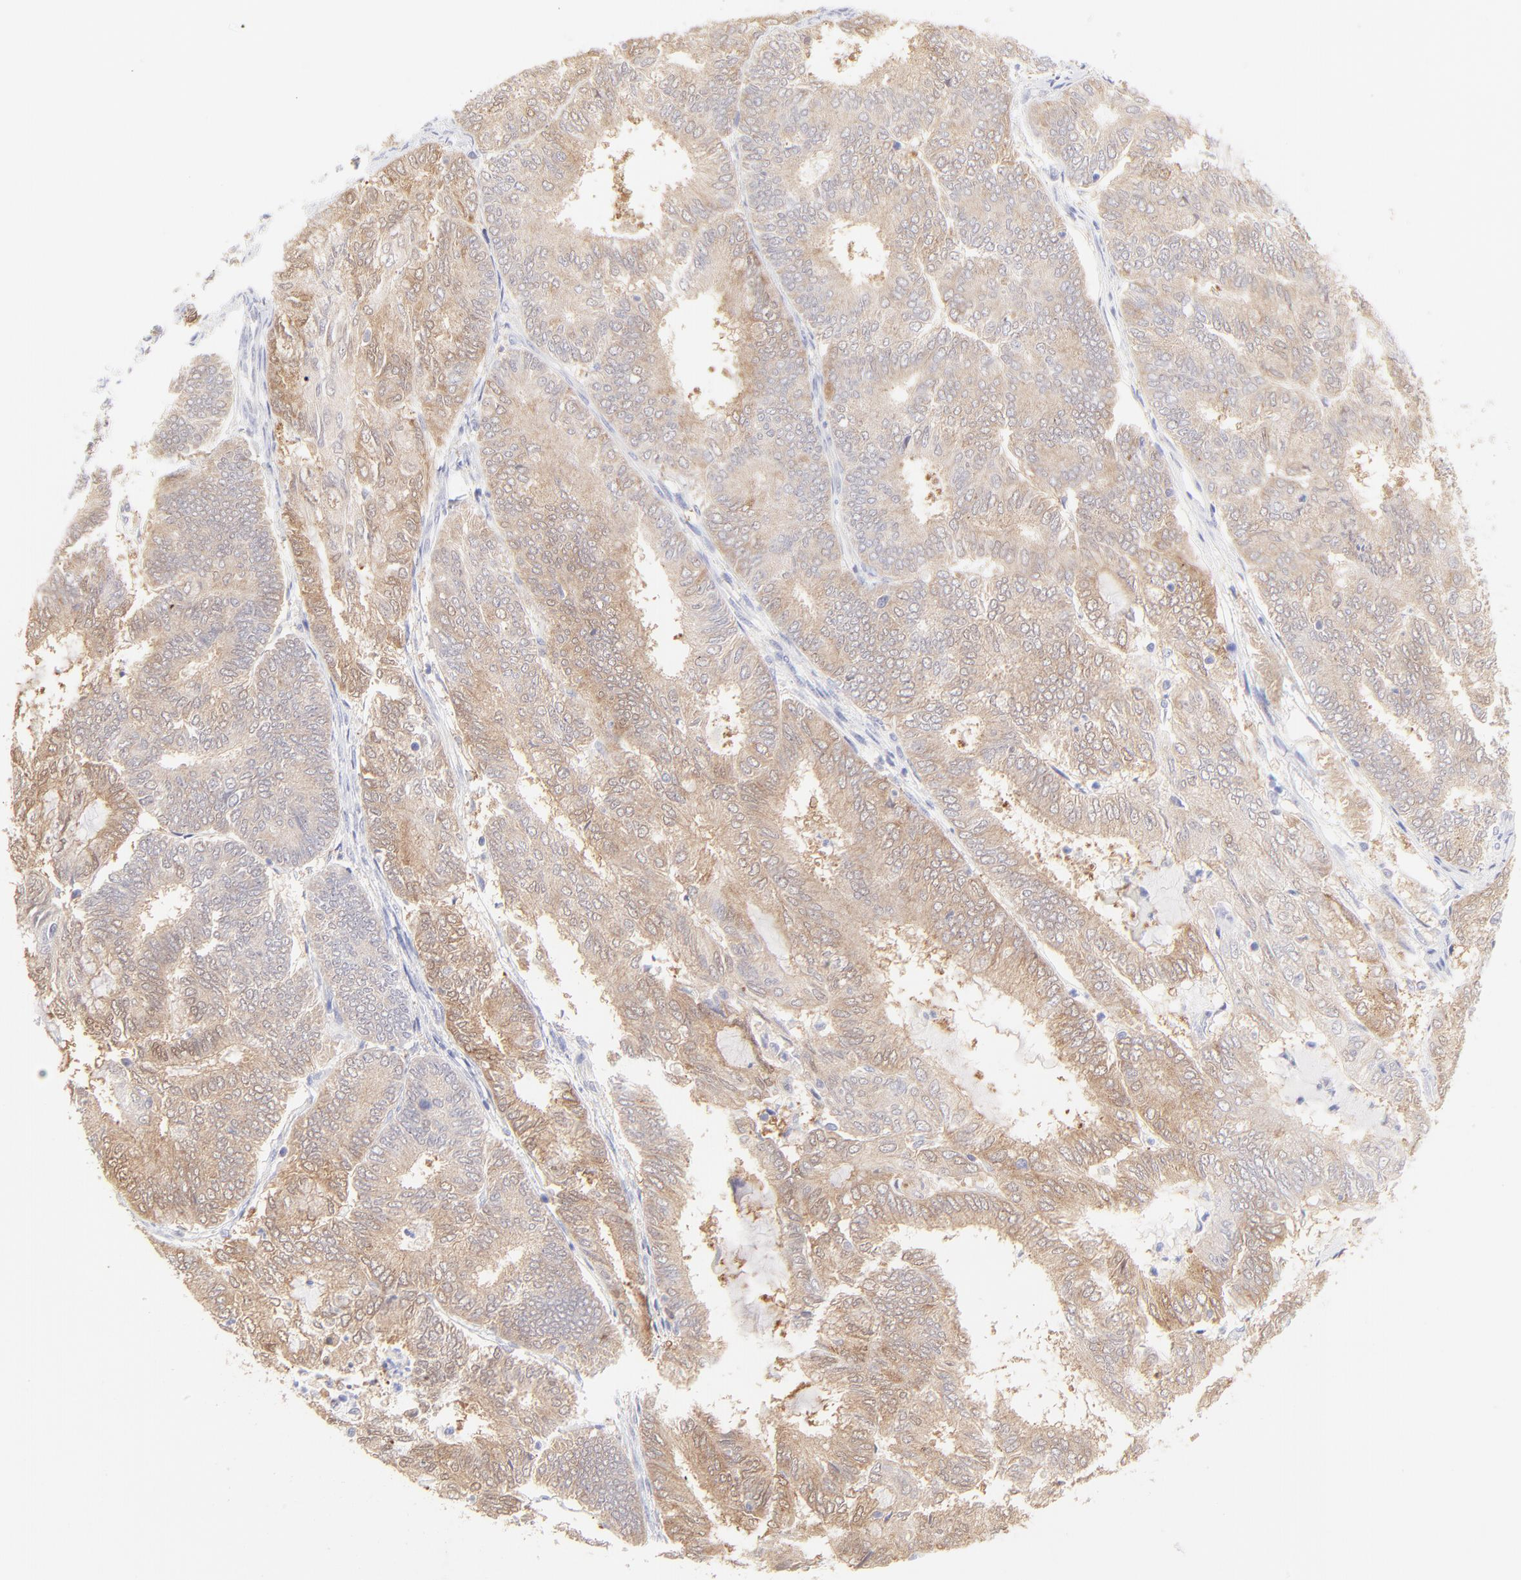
{"staining": {"intensity": "moderate", "quantity": ">75%", "location": "cytoplasmic/membranous"}, "tissue": "endometrial cancer", "cell_type": "Tumor cells", "image_type": "cancer", "snomed": [{"axis": "morphology", "description": "Adenocarcinoma, NOS"}, {"axis": "topography", "description": "Endometrium"}], "caption": "This is an image of immunohistochemistry staining of endometrial adenocarcinoma, which shows moderate expression in the cytoplasmic/membranous of tumor cells.", "gene": "HYAL1", "patient": {"sex": "female", "age": 59}}